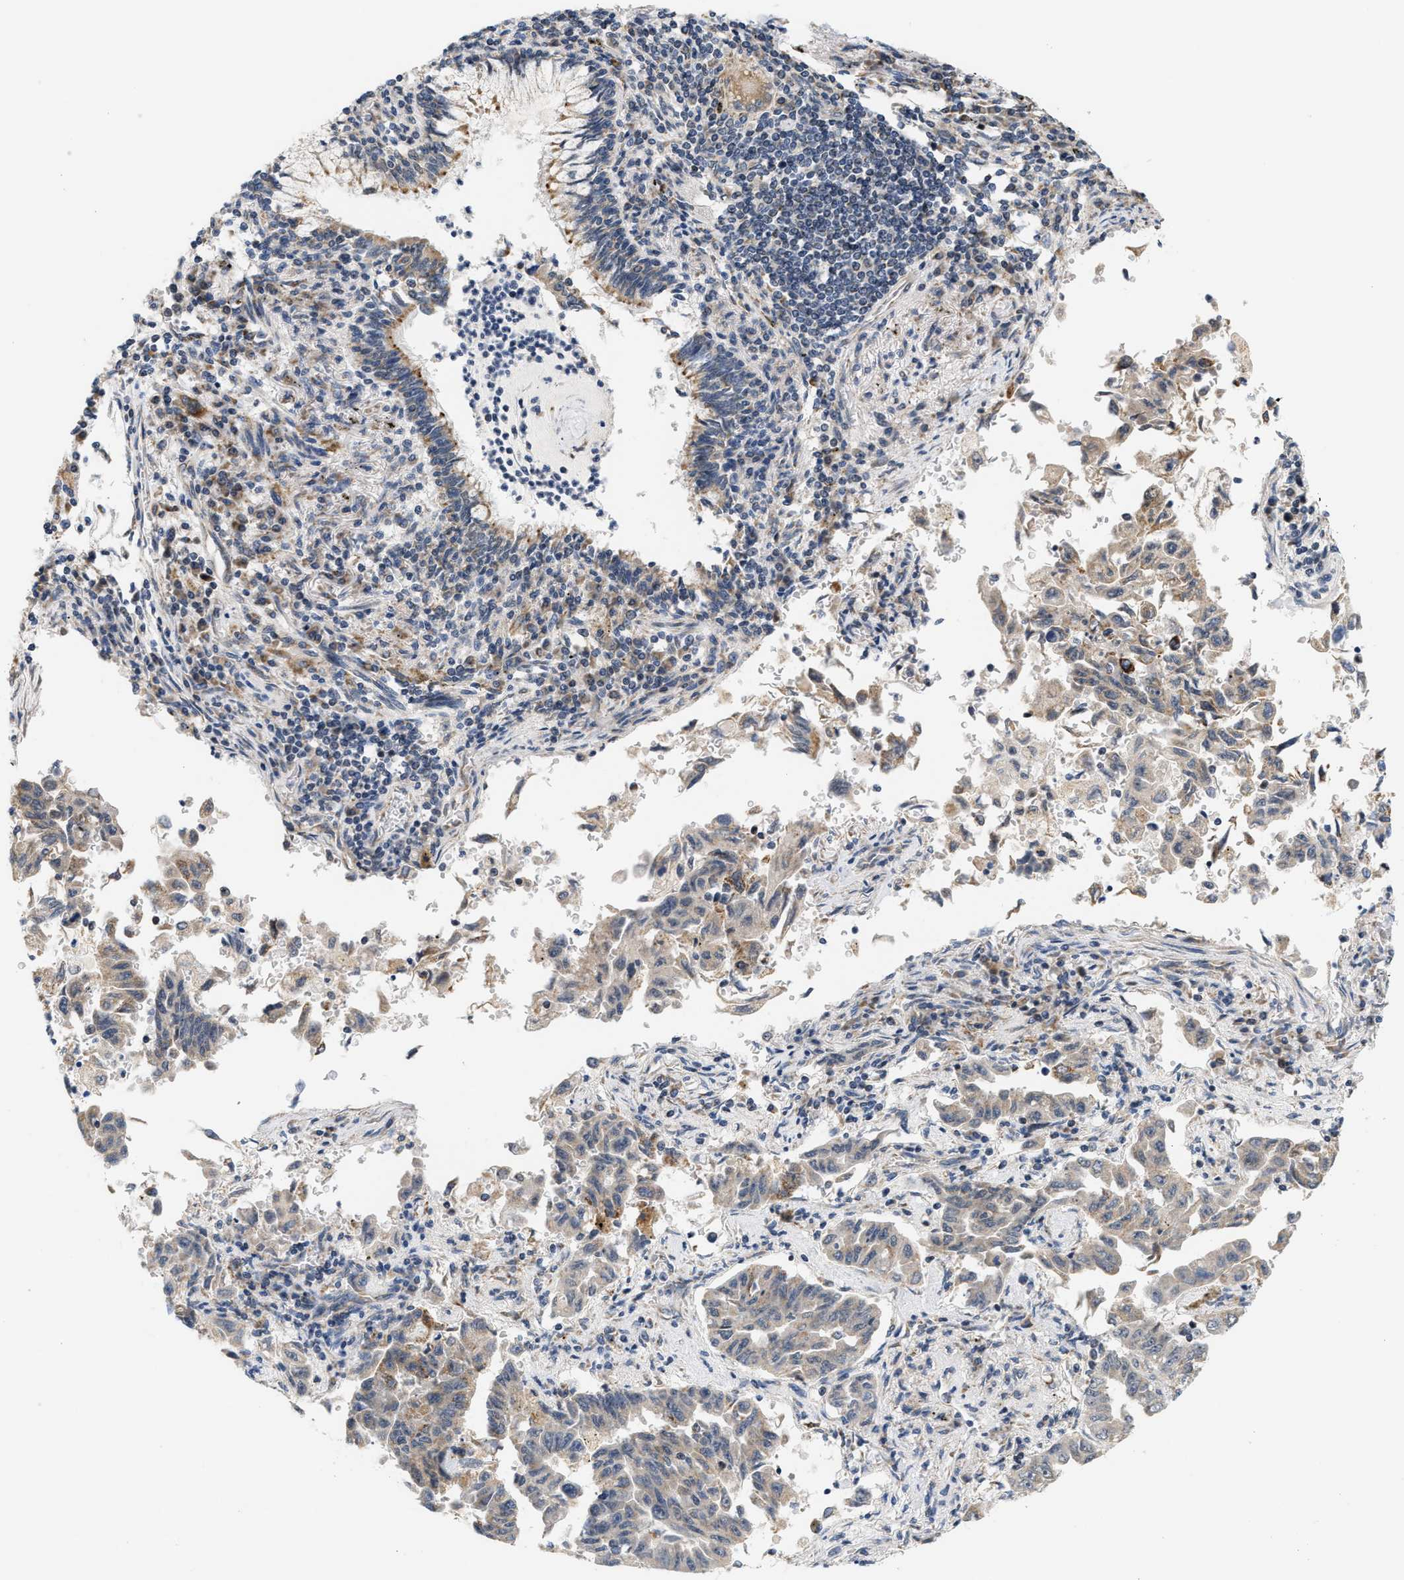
{"staining": {"intensity": "weak", "quantity": "25%-75%", "location": "cytoplasmic/membranous"}, "tissue": "lung cancer", "cell_type": "Tumor cells", "image_type": "cancer", "snomed": [{"axis": "morphology", "description": "Adenocarcinoma, NOS"}, {"axis": "topography", "description": "Lung"}], "caption": "Lung adenocarcinoma was stained to show a protein in brown. There is low levels of weak cytoplasmic/membranous staining in about 25%-75% of tumor cells.", "gene": "GIGYF1", "patient": {"sex": "female", "age": 51}}